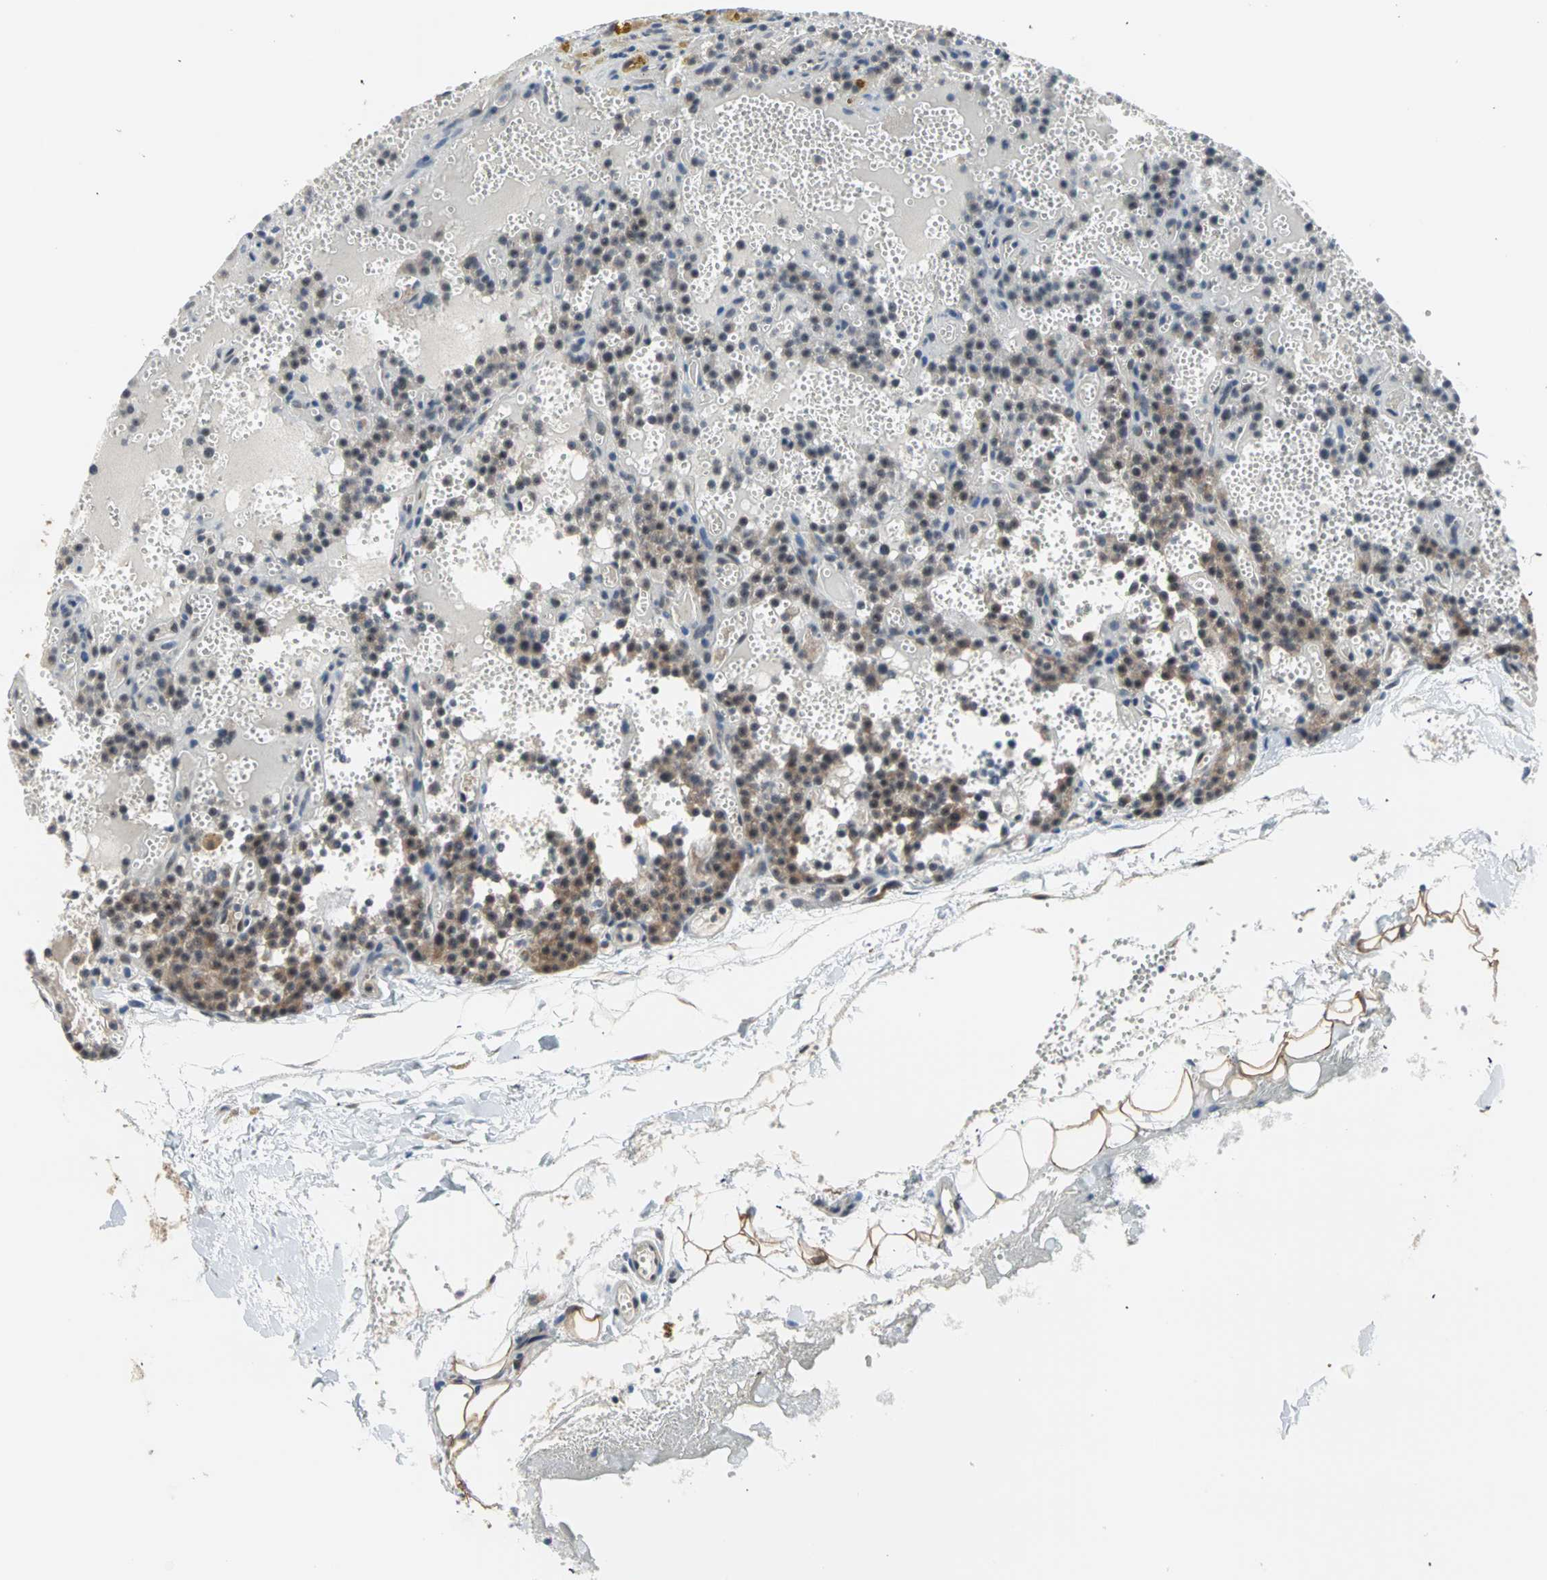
{"staining": {"intensity": "moderate", "quantity": "25%-75%", "location": "cytoplasmic/membranous"}, "tissue": "parathyroid gland", "cell_type": "Glandular cells", "image_type": "normal", "snomed": [{"axis": "morphology", "description": "Normal tissue, NOS"}, {"axis": "topography", "description": "Parathyroid gland"}], "caption": "Glandular cells demonstrate medium levels of moderate cytoplasmic/membranous expression in approximately 25%-75% of cells in benign parathyroid gland. (DAB (3,3'-diaminobenzidine) IHC with brightfield microscopy, high magnification).", "gene": "SAR1A", "patient": {"sex": "male", "age": 25}}